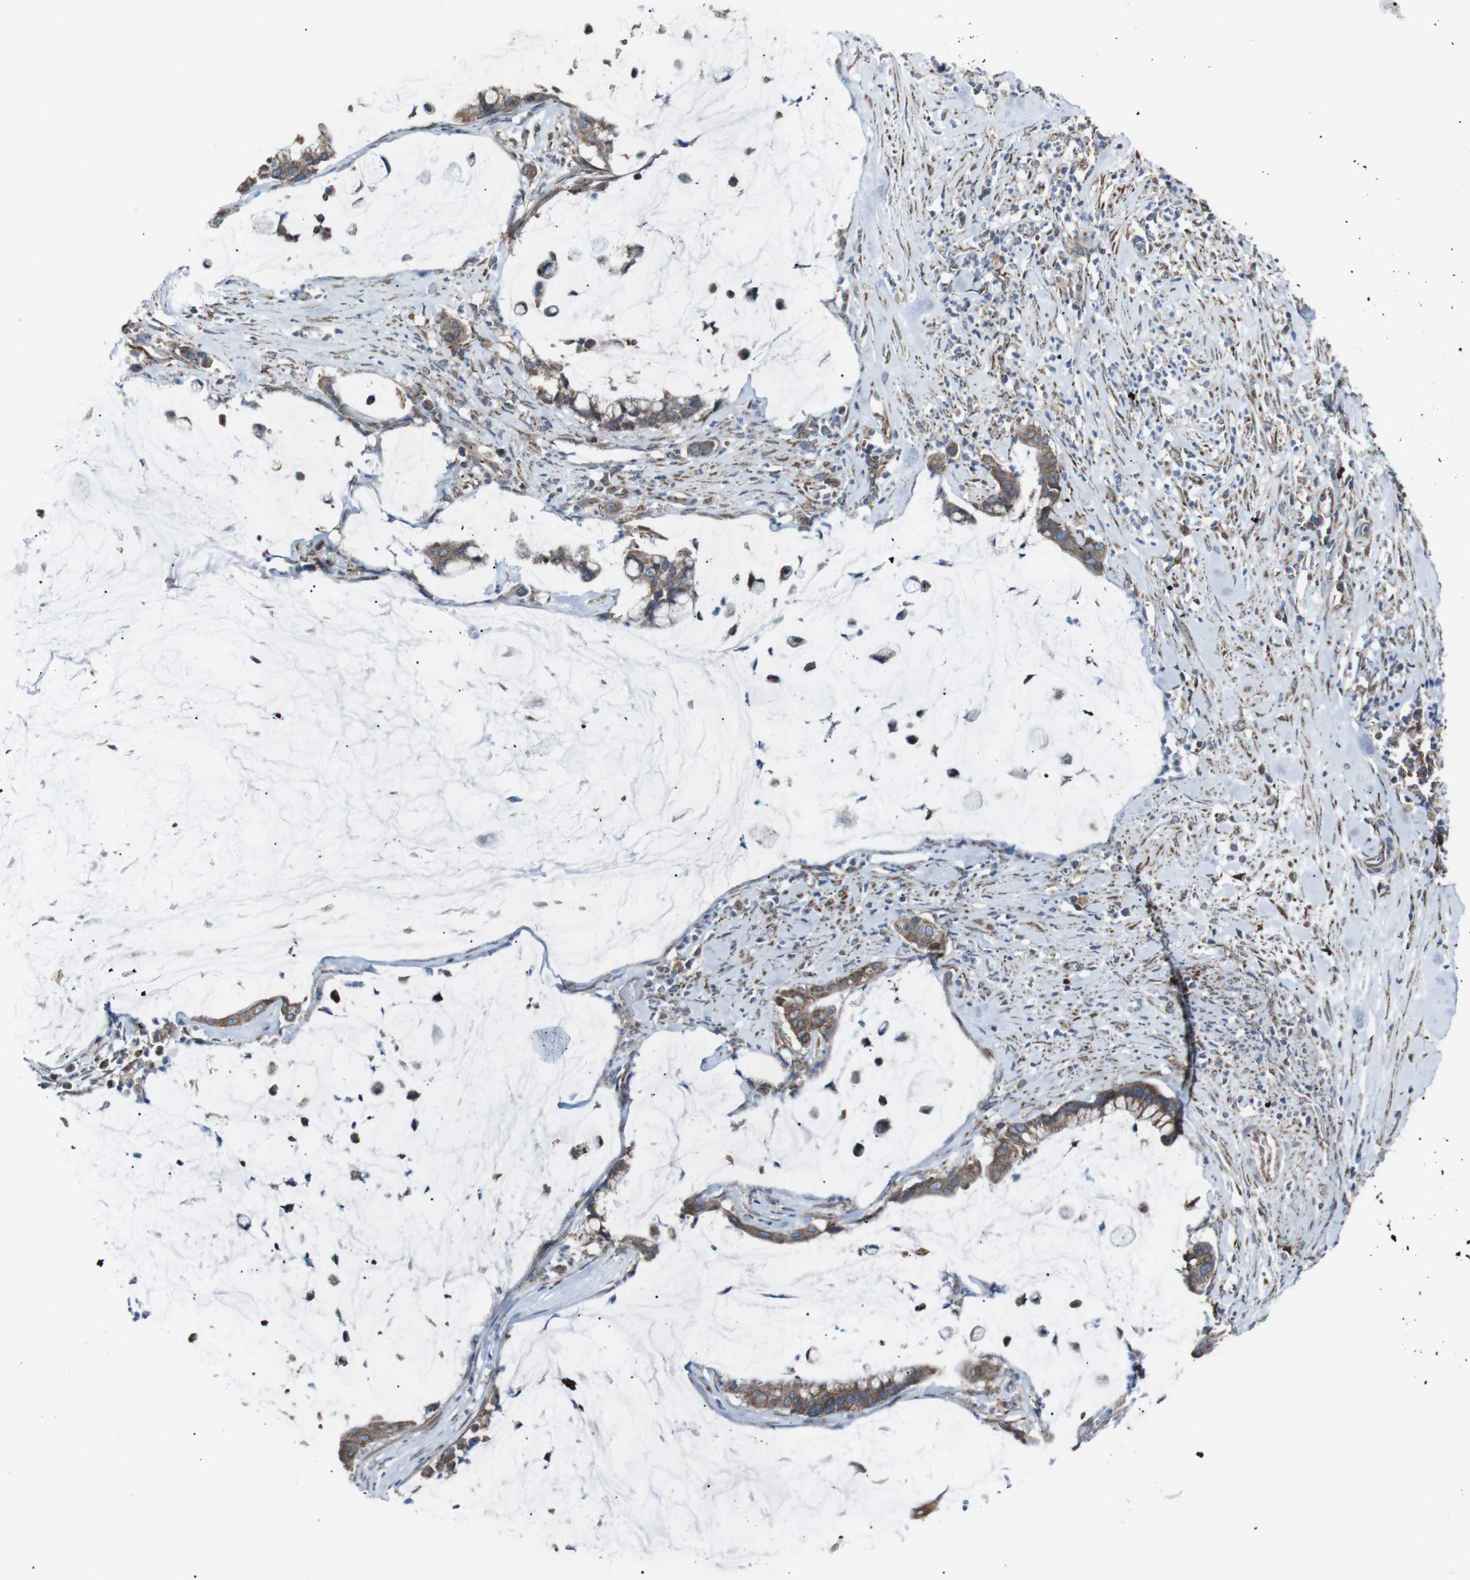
{"staining": {"intensity": "moderate", "quantity": ">75%", "location": "cytoplasmic/membranous"}, "tissue": "pancreatic cancer", "cell_type": "Tumor cells", "image_type": "cancer", "snomed": [{"axis": "morphology", "description": "Adenocarcinoma, NOS"}, {"axis": "topography", "description": "Pancreas"}], "caption": "Protein staining of pancreatic cancer (adenocarcinoma) tissue exhibits moderate cytoplasmic/membranous expression in approximately >75% of tumor cells.", "gene": "CISD2", "patient": {"sex": "male", "age": 41}}